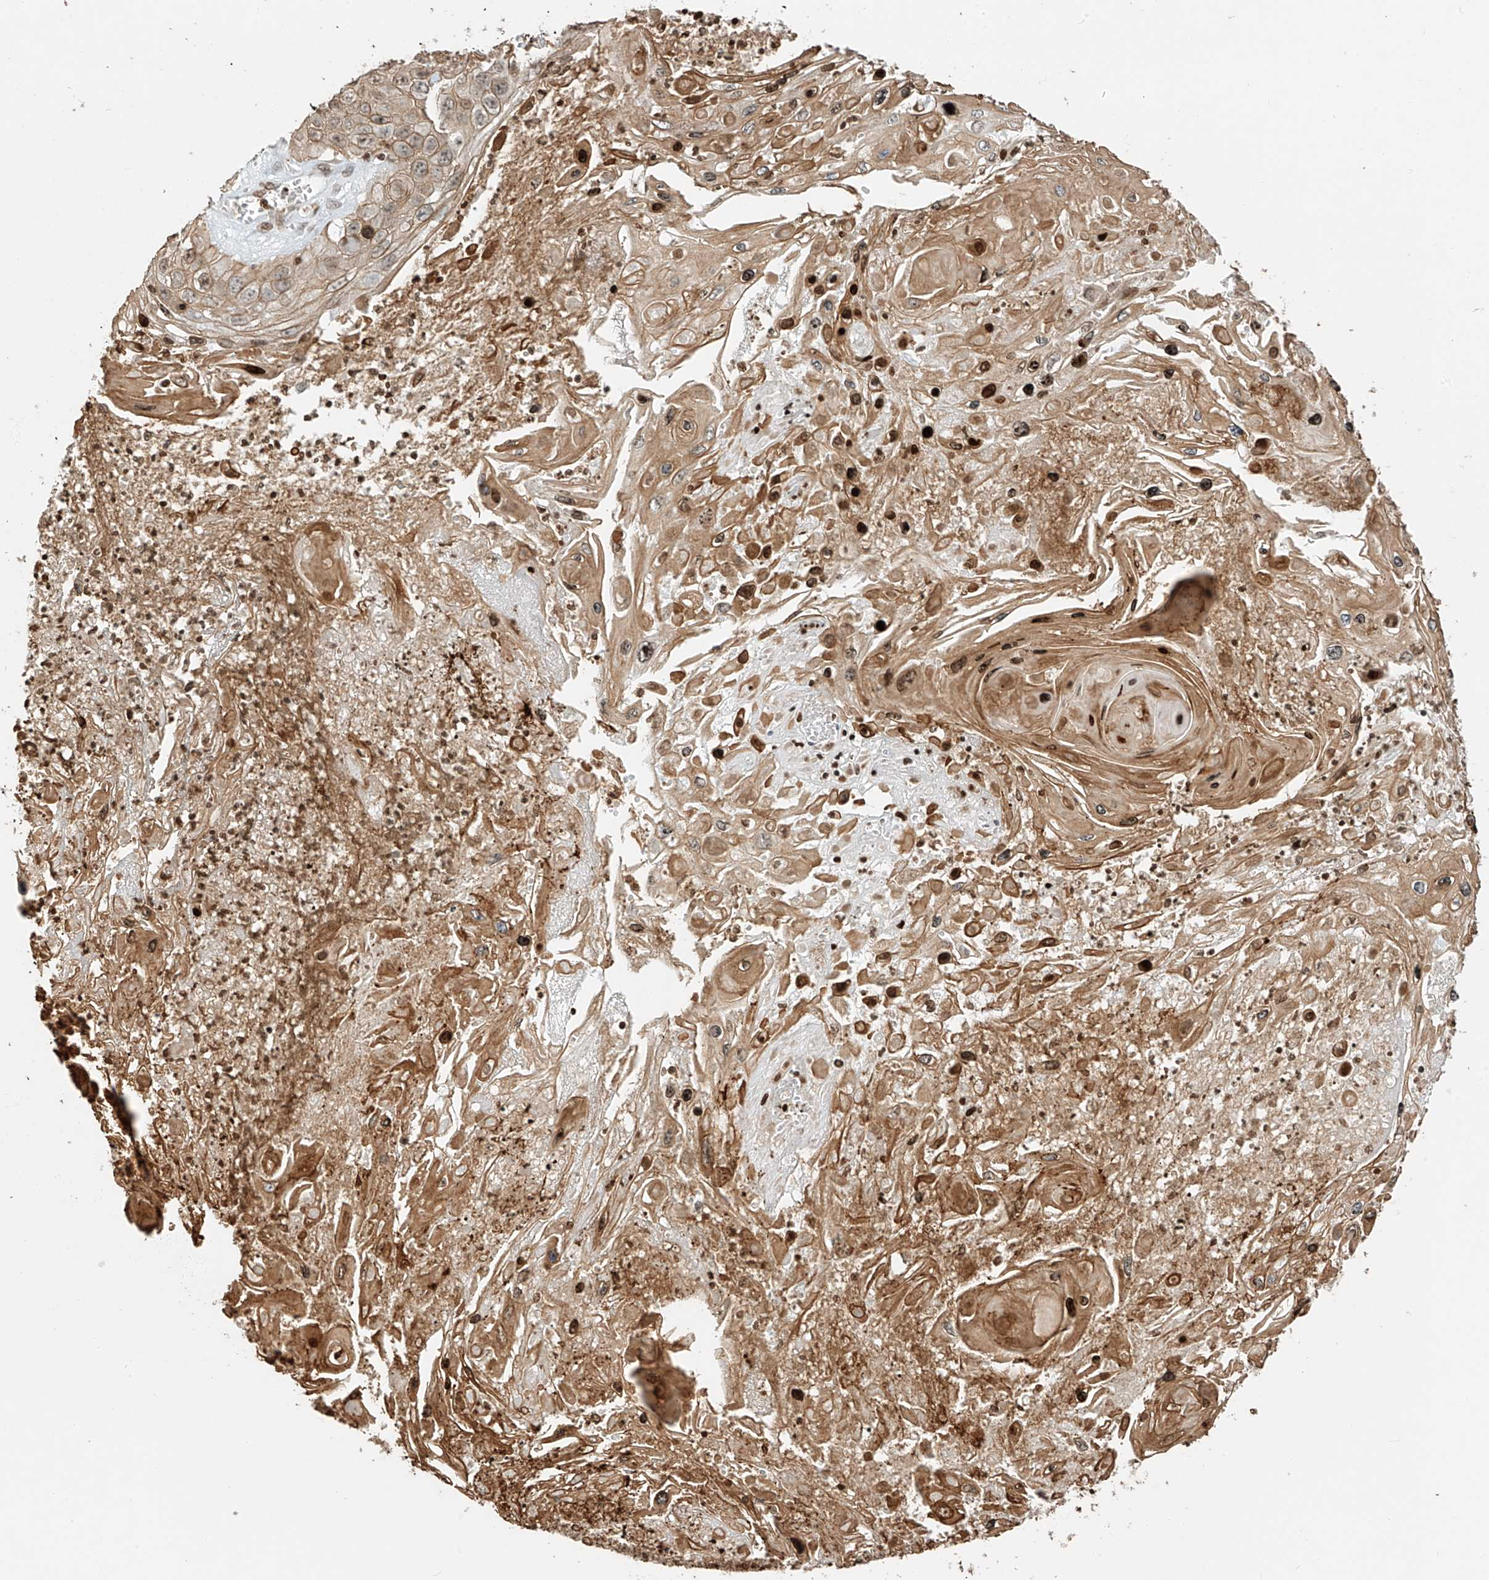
{"staining": {"intensity": "moderate", "quantity": ">75%", "location": "cytoplasmic/membranous"}, "tissue": "skin cancer", "cell_type": "Tumor cells", "image_type": "cancer", "snomed": [{"axis": "morphology", "description": "Squamous cell carcinoma, NOS"}, {"axis": "topography", "description": "Skin"}], "caption": "Immunohistochemical staining of skin squamous cell carcinoma reveals moderate cytoplasmic/membranous protein staining in approximately >75% of tumor cells. Nuclei are stained in blue.", "gene": "C17orf58", "patient": {"sex": "male", "age": 55}}